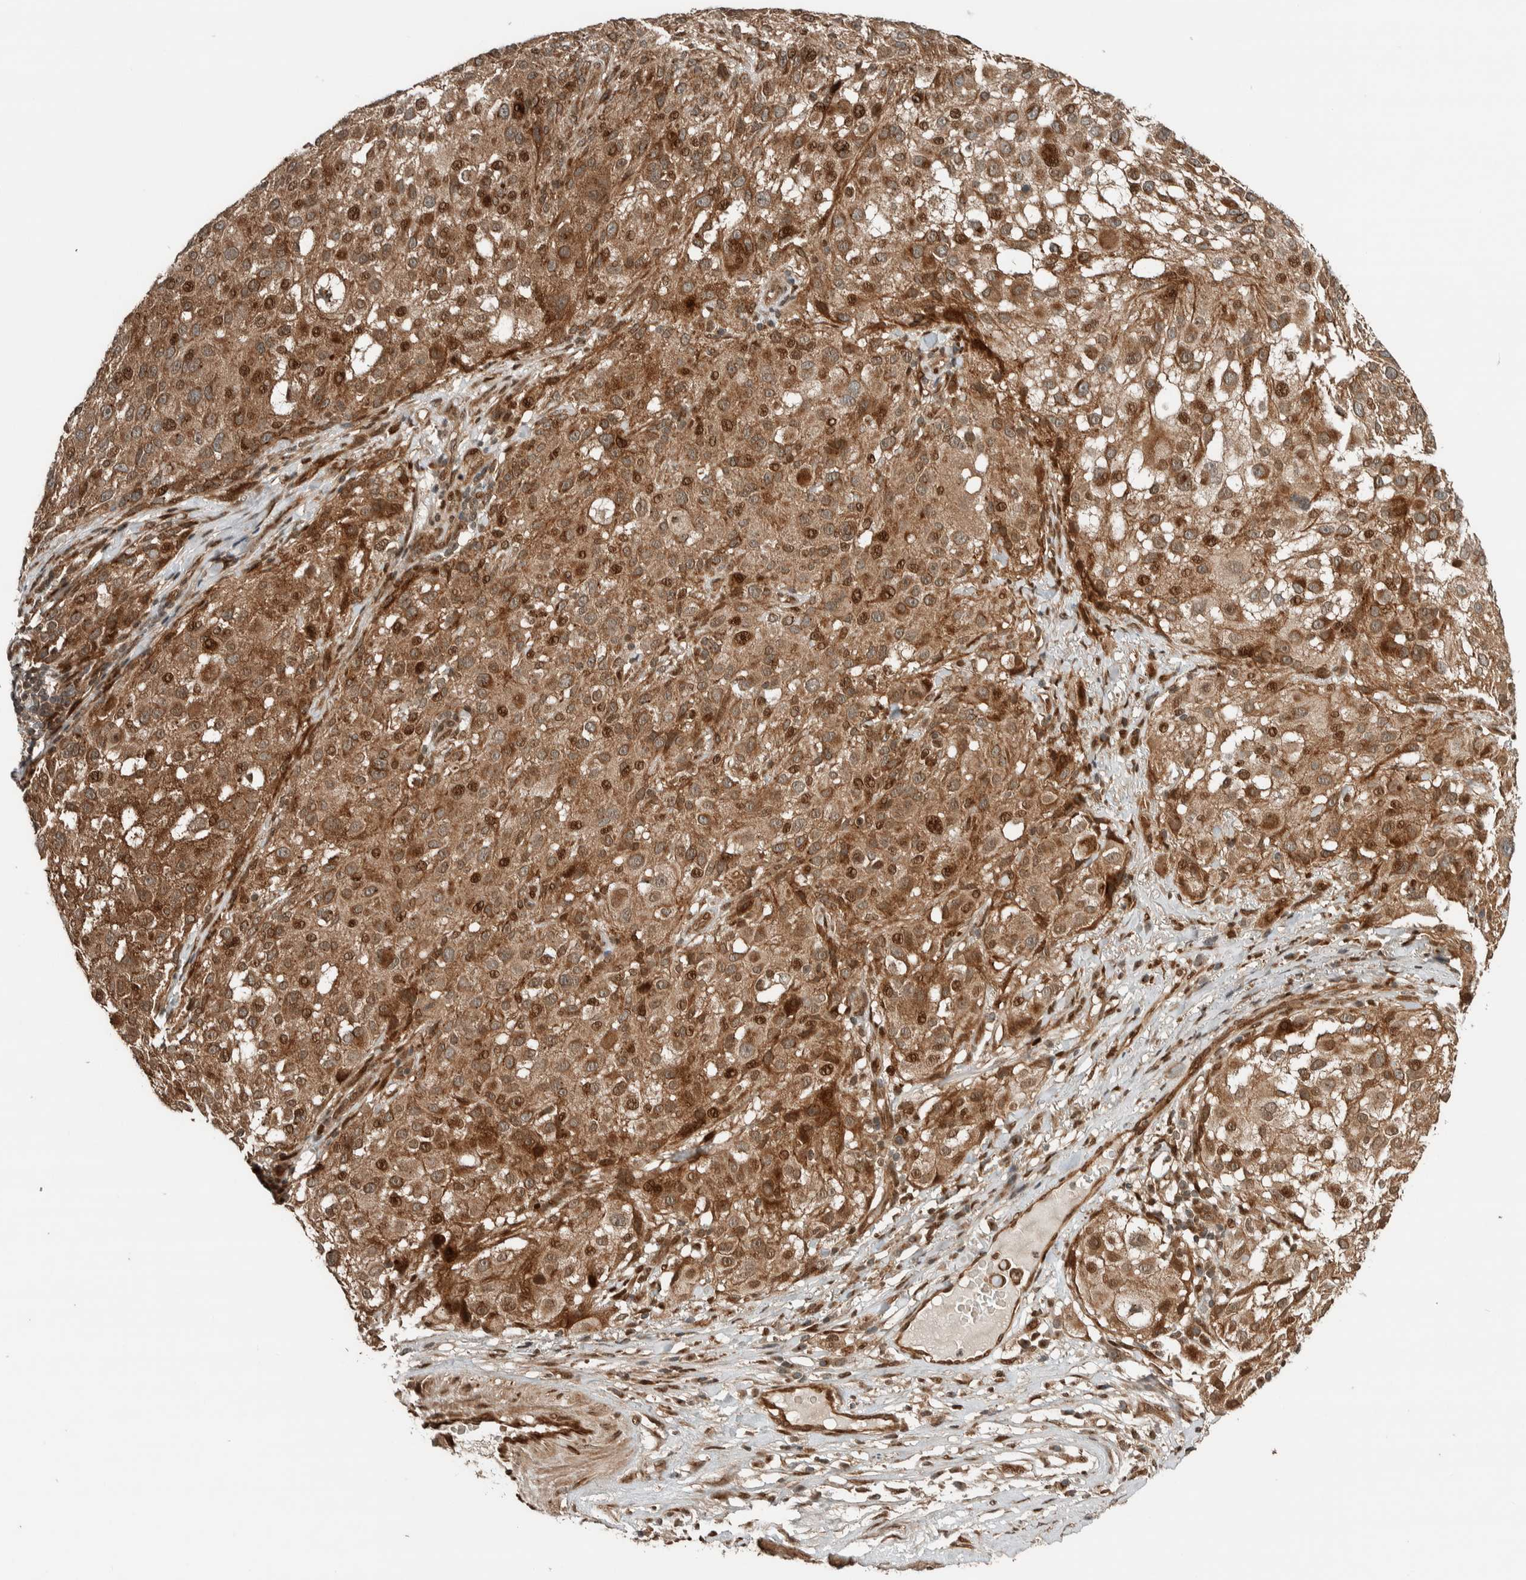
{"staining": {"intensity": "moderate", "quantity": ">75%", "location": "cytoplasmic/membranous,nuclear"}, "tissue": "melanoma", "cell_type": "Tumor cells", "image_type": "cancer", "snomed": [{"axis": "morphology", "description": "Necrosis, NOS"}, {"axis": "morphology", "description": "Malignant melanoma, NOS"}, {"axis": "topography", "description": "Skin"}], "caption": "Immunohistochemical staining of human melanoma demonstrates medium levels of moderate cytoplasmic/membranous and nuclear protein staining in approximately >75% of tumor cells.", "gene": "STXBP4", "patient": {"sex": "female", "age": 87}}